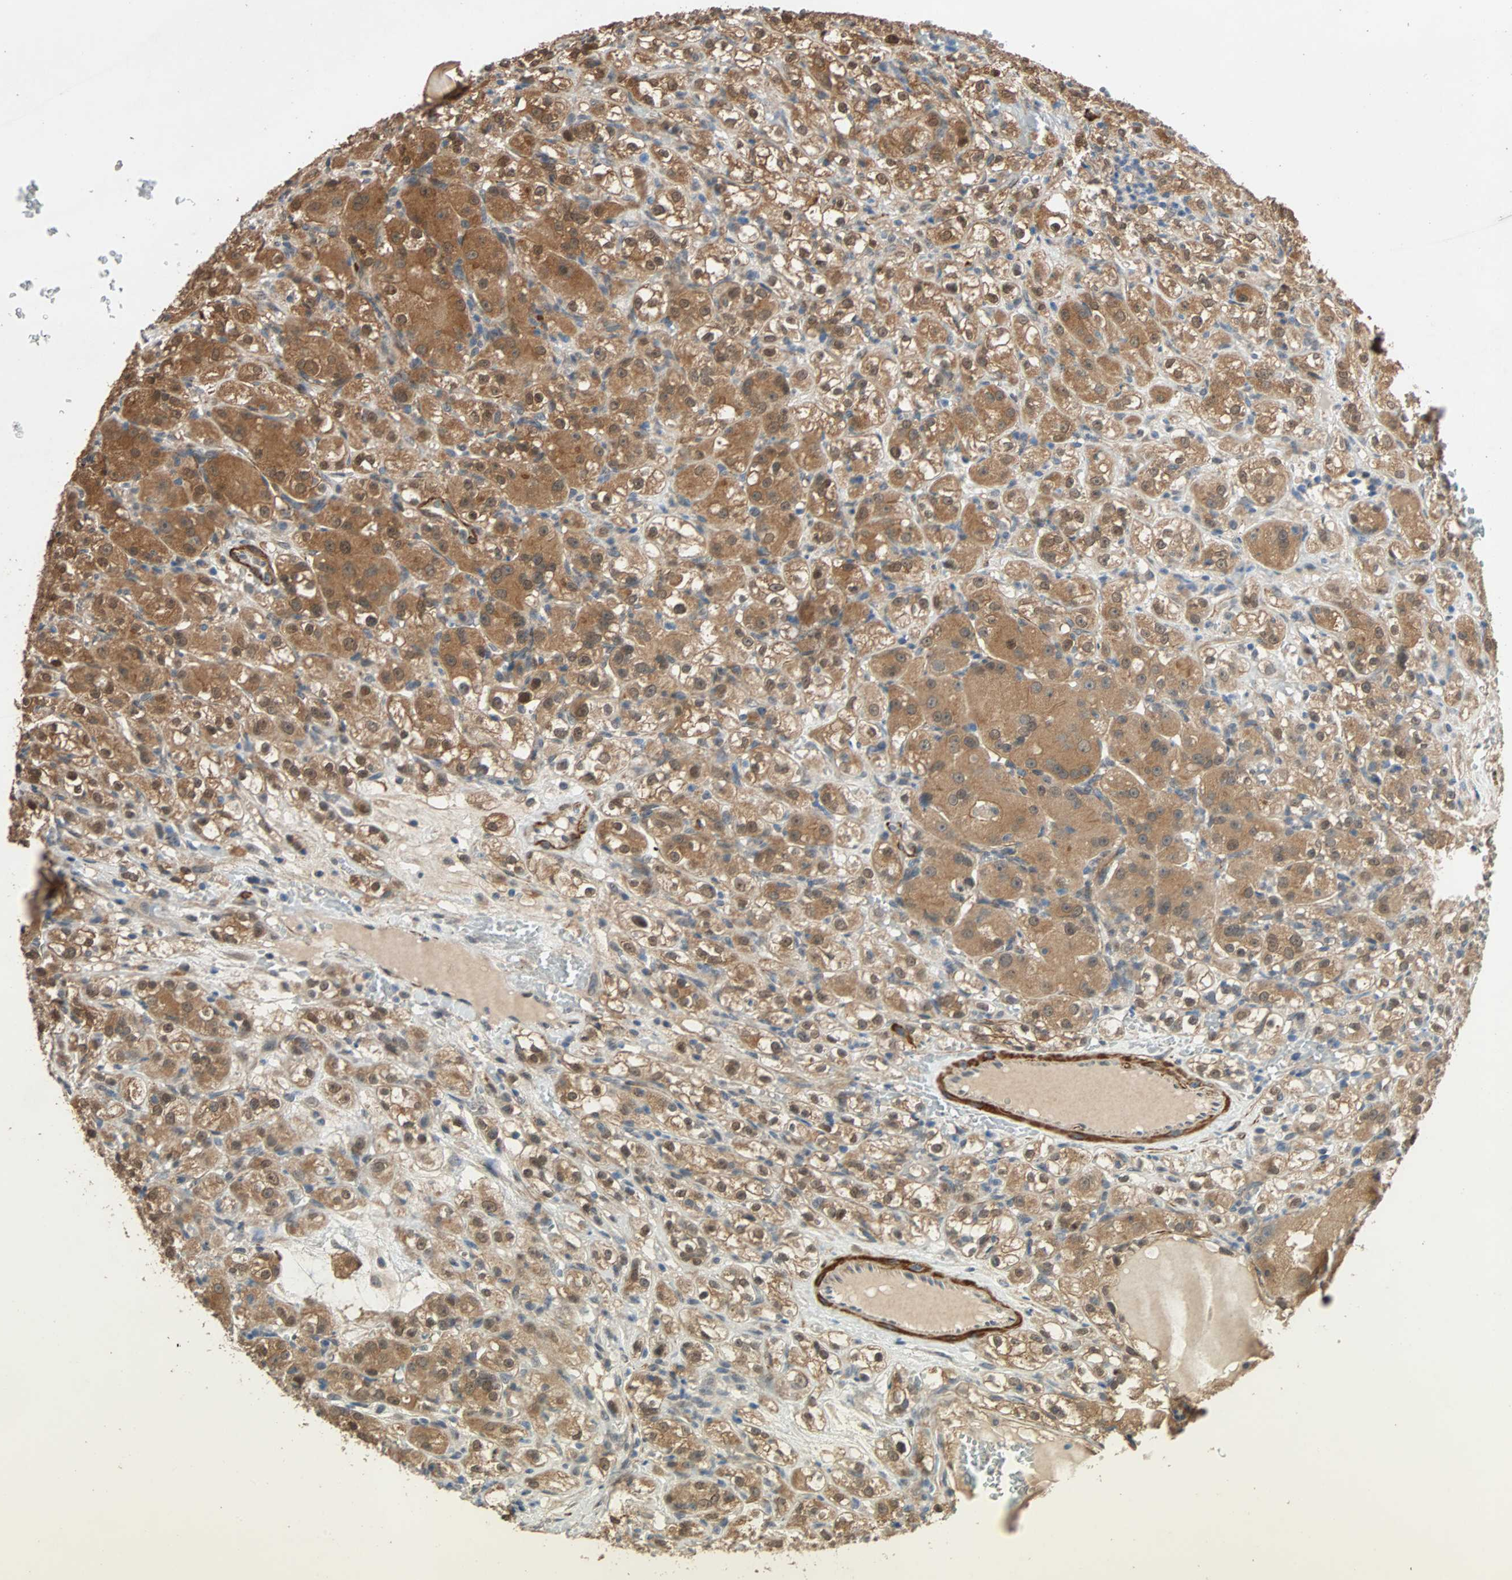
{"staining": {"intensity": "strong", "quantity": ">75%", "location": "cytoplasmic/membranous"}, "tissue": "renal cancer", "cell_type": "Tumor cells", "image_type": "cancer", "snomed": [{"axis": "morphology", "description": "Normal tissue, NOS"}, {"axis": "morphology", "description": "Adenocarcinoma, NOS"}, {"axis": "topography", "description": "Kidney"}], "caption": "Protein expression by immunohistochemistry displays strong cytoplasmic/membranous positivity in about >75% of tumor cells in renal cancer. The staining was performed using DAB (3,3'-diaminobenzidine) to visualize the protein expression in brown, while the nuclei were stained in blue with hematoxylin (Magnification: 20x).", "gene": "QSER1", "patient": {"sex": "male", "age": 61}}